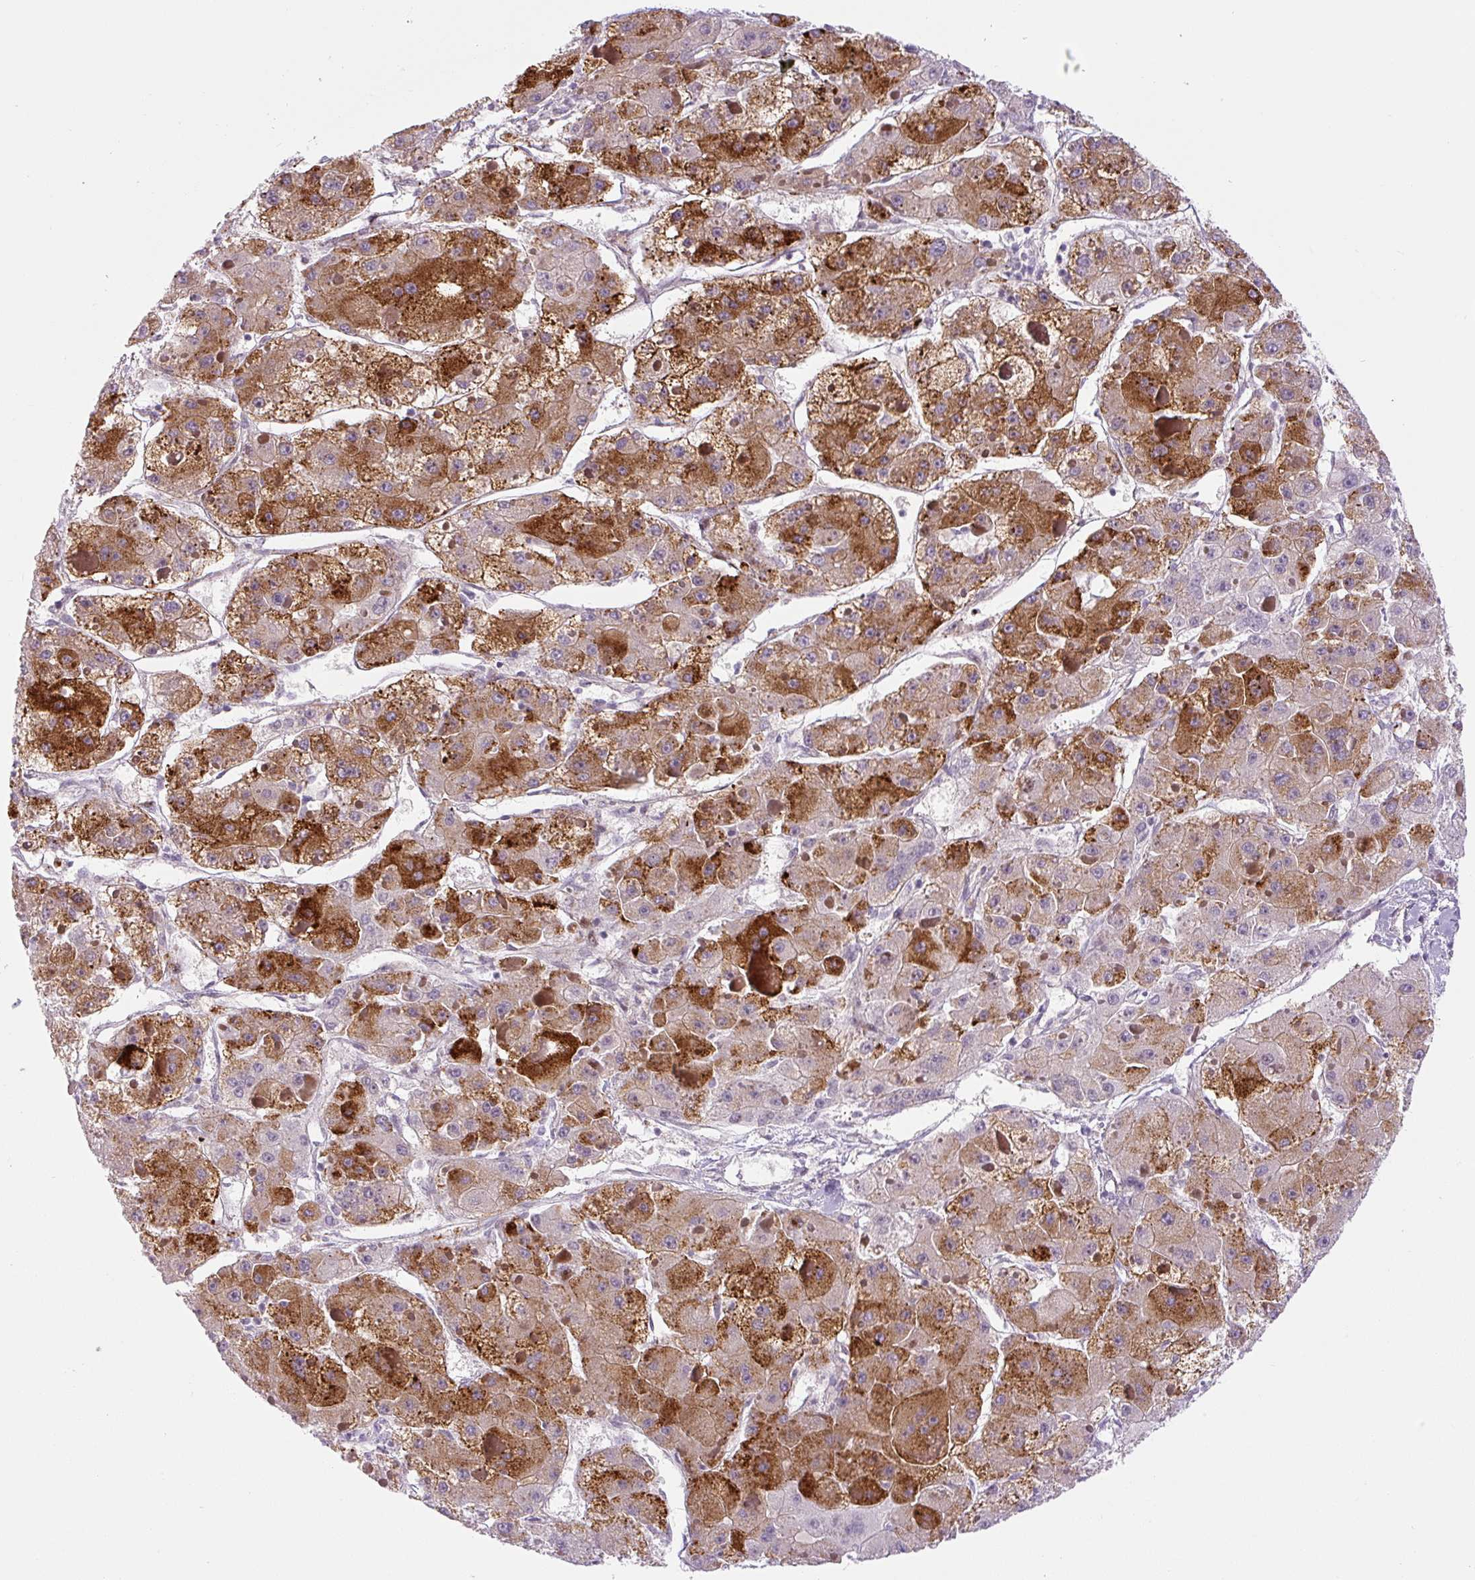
{"staining": {"intensity": "moderate", "quantity": ">75%", "location": "cytoplasmic/membranous"}, "tissue": "liver cancer", "cell_type": "Tumor cells", "image_type": "cancer", "snomed": [{"axis": "morphology", "description": "Carcinoma, Hepatocellular, NOS"}, {"axis": "topography", "description": "Liver"}], "caption": "The immunohistochemical stain shows moderate cytoplasmic/membranous staining in tumor cells of liver cancer (hepatocellular carcinoma) tissue.", "gene": "DISP3", "patient": {"sex": "female", "age": 73}}